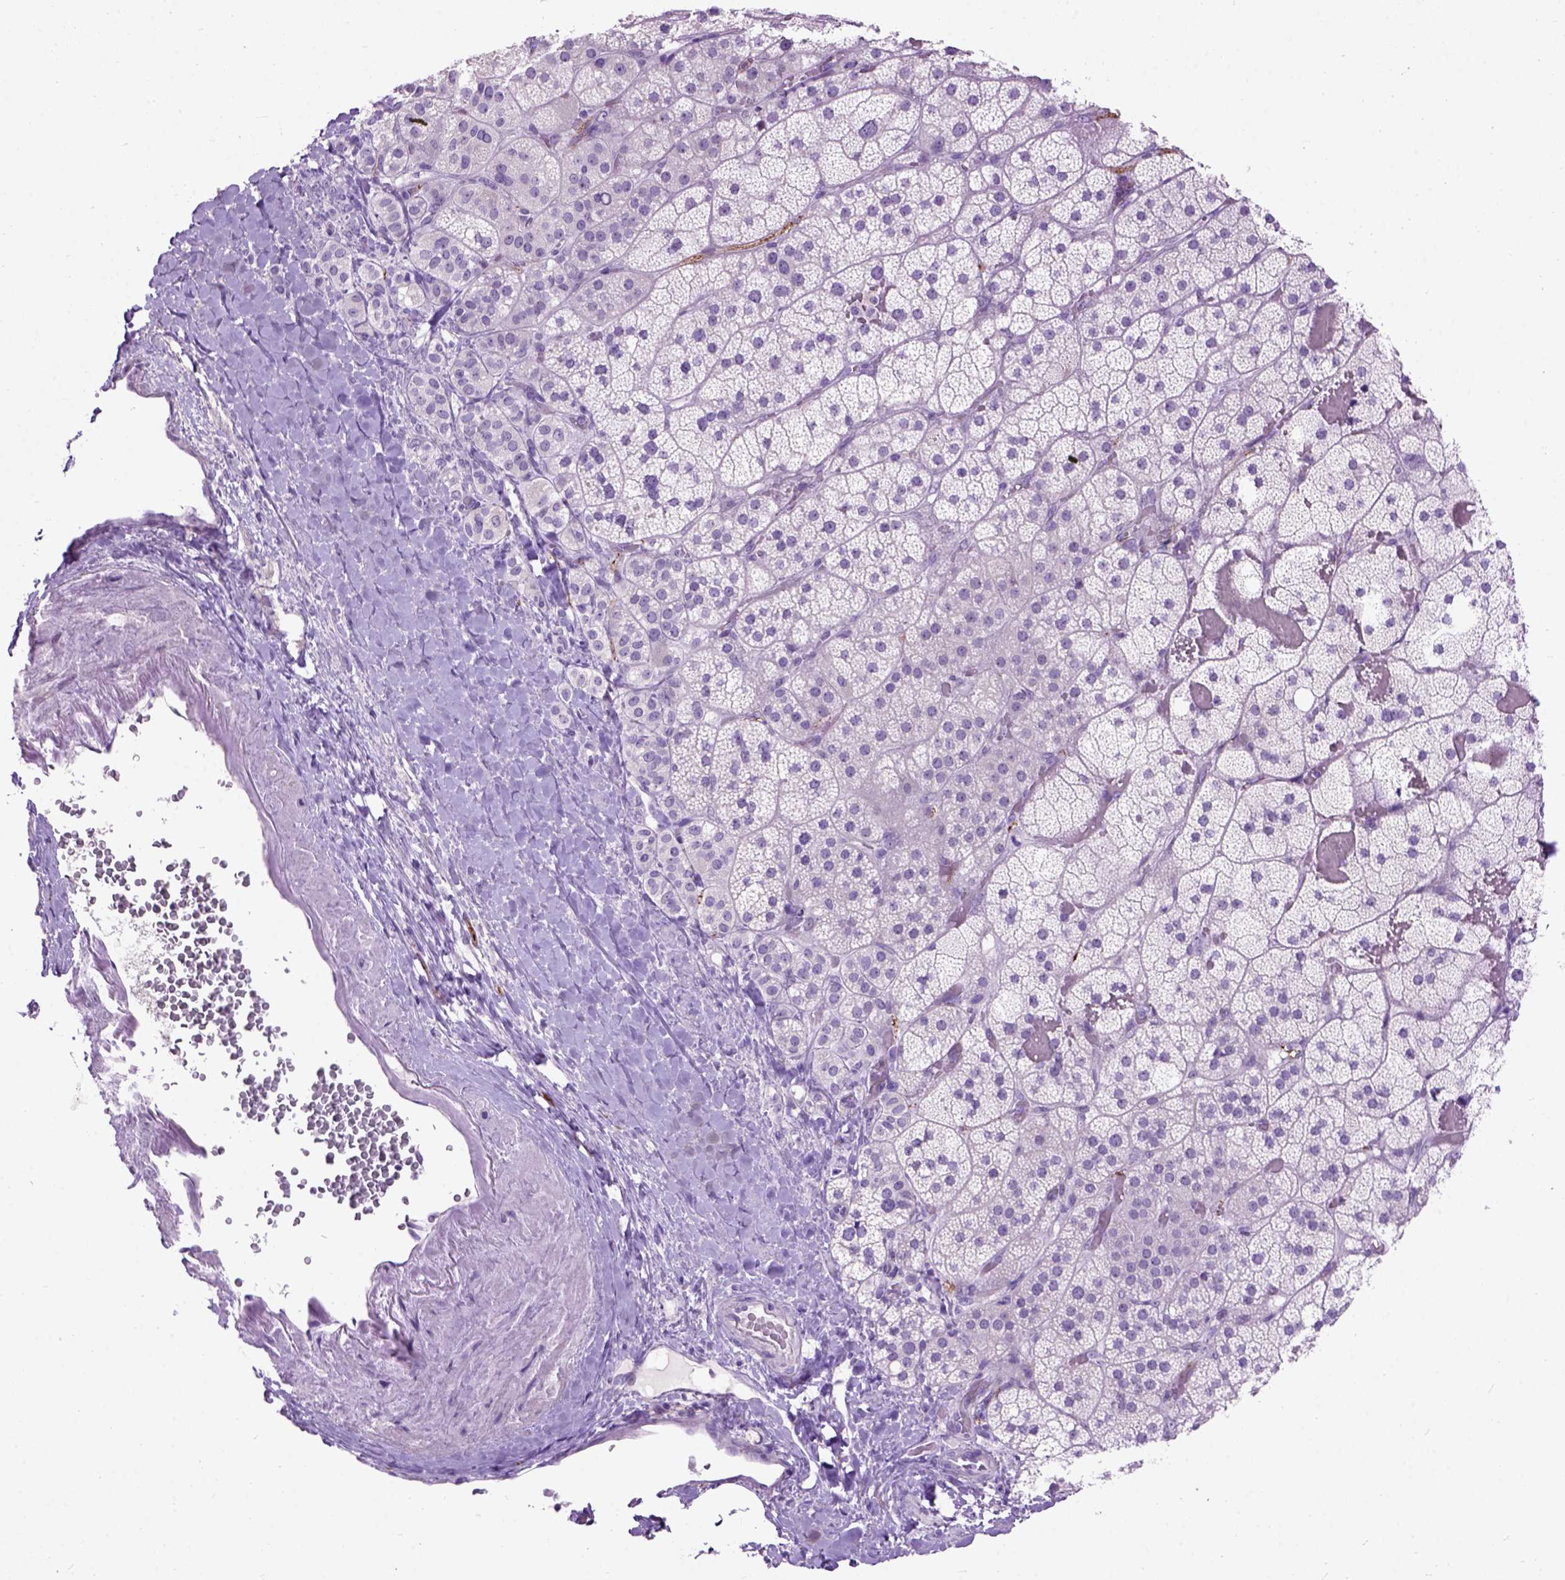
{"staining": {"intensity": "negative", "quantity": "none", "location": "none"}, "tissue": "adrenal gland", "cell_type": "Glandular cells", "image_type": "normal", "snomed": [{"axis": "morphology", "description": "Normal tissue, NOS"}, {"axis": "topography", "description": "Adrenal gland"}], "caption": "The immunohistochemistry histopathology image has no significant staining in glandular cells of adrenal gland. (DAB (3,3'-diaminobenzidine) IHC with hematoxylin counter stain).", "gene": "MAPT", "patient": {"sex": "male", "age": 57}}